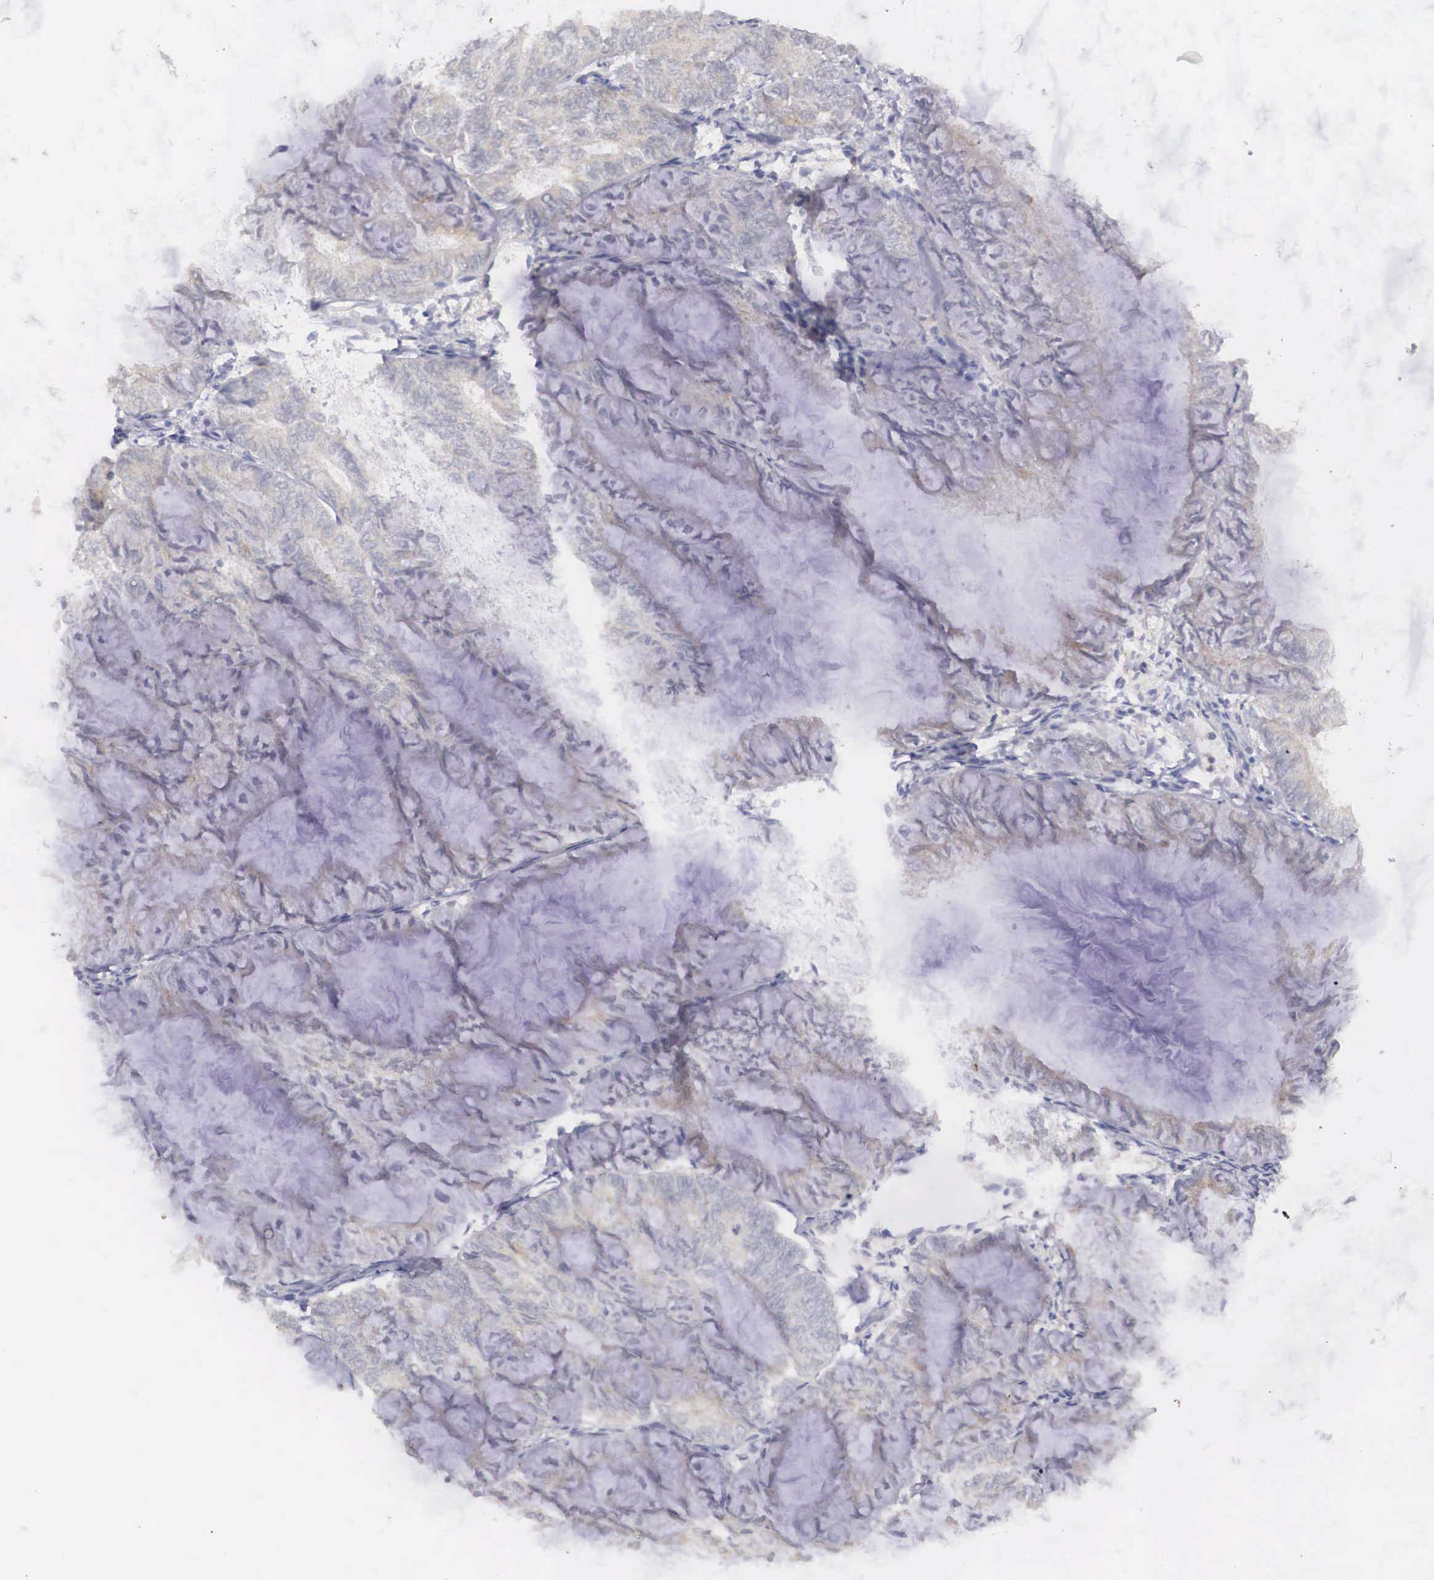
{"staining": {"intensity": "negative", "quantity": "none", "location": "none"}, "tissue": "endometrial cancer", "cell_type": "Tumor cells", "image_type": "cancer", "snomed": [{"axis": "morphology", "description": "Adenocarcinoma, NOS"}, {"axis": "topography", "description": "Endometrium"}], "caption": "This image is of endometrial cancer (adenocarcinoma) stained with IHC to label a protein in brown with the nuclei are counter-stained blue. There is no expression in tumor cells.", "gene": "GRIPAP1", "patient": {"sex": "female", "age": 59}}